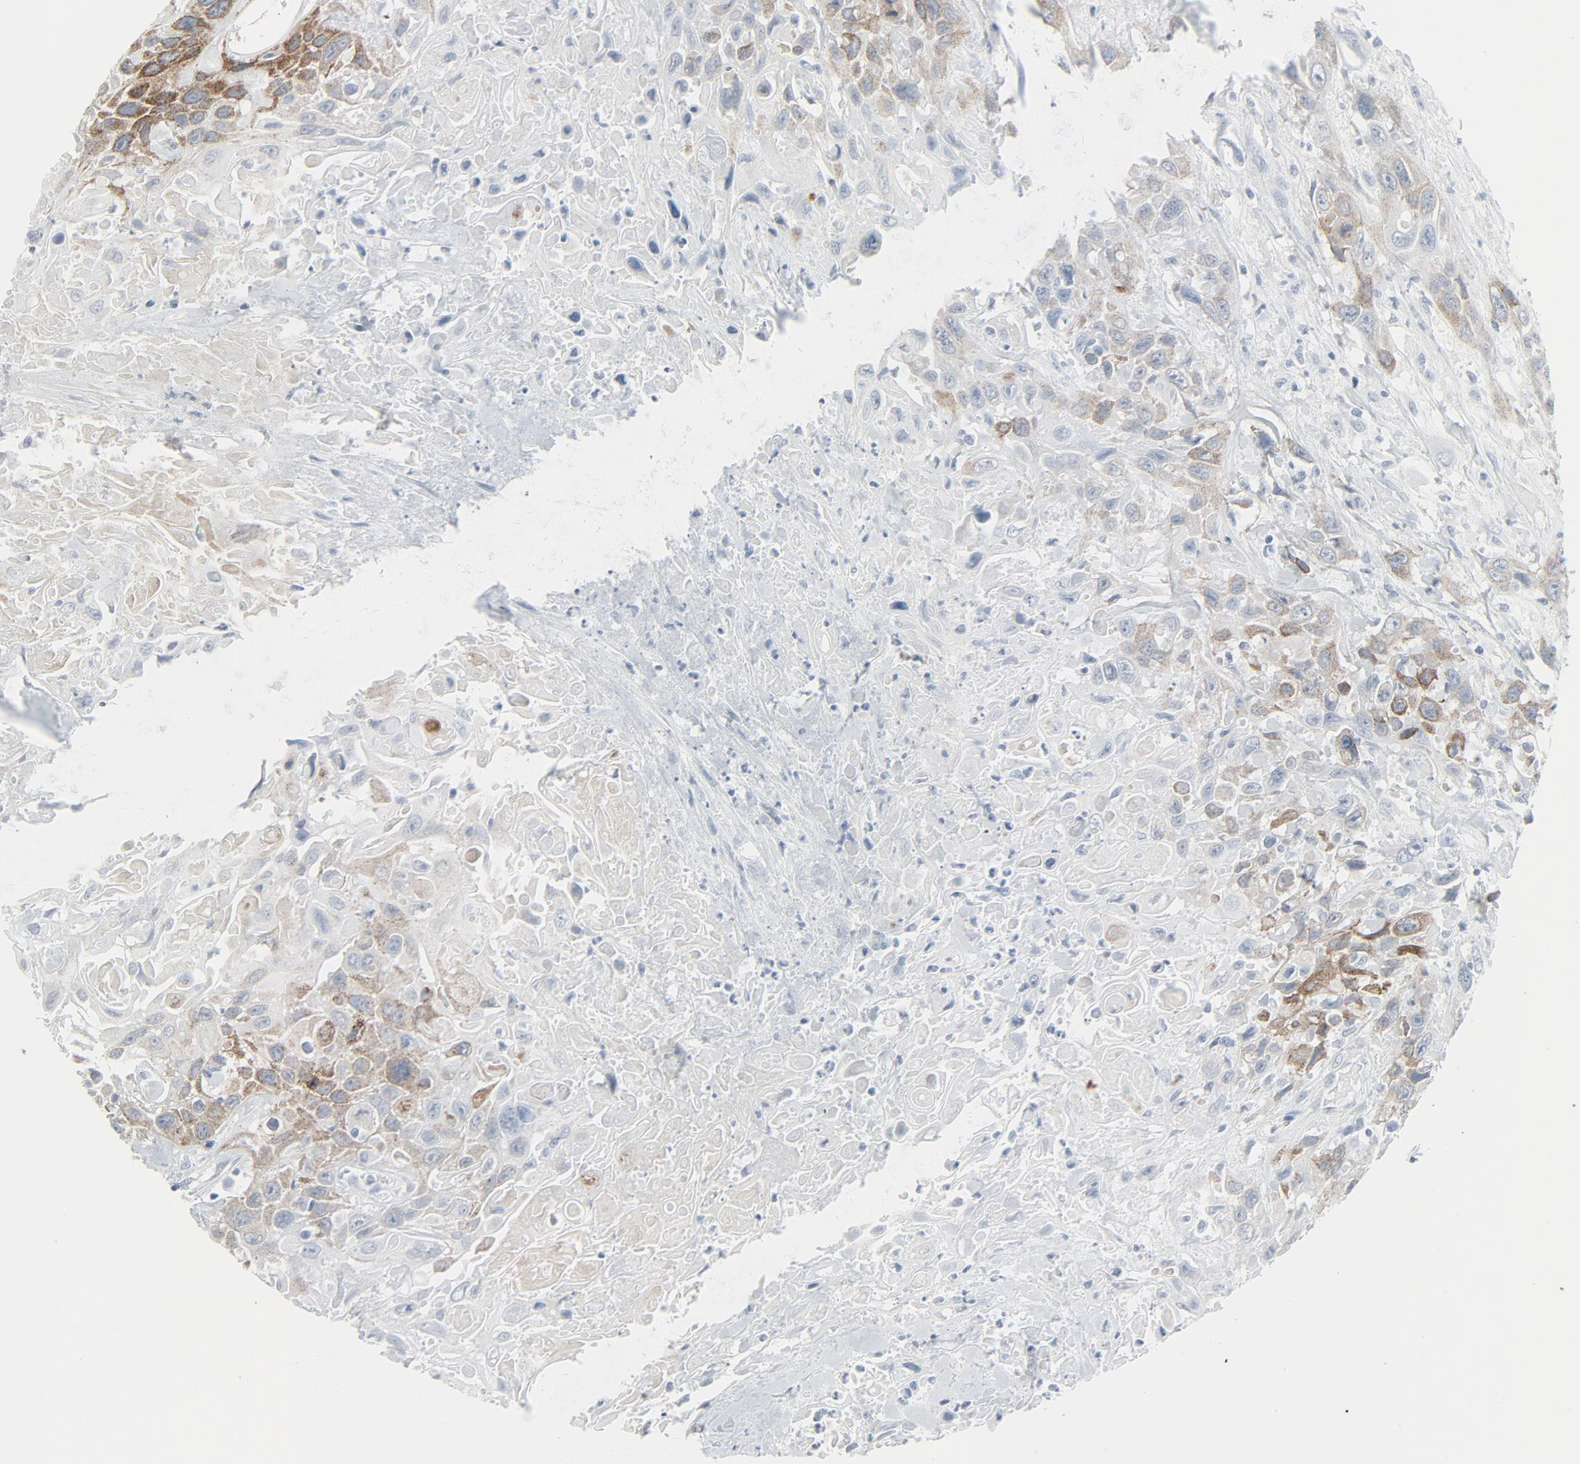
{"staining": {"intensity": "moderate", "quantity": "<25%", "location": "cytoplasmic/membranous"}, "tissue": "urothelial cancer", "cell_type": "Tumor cells", "image_type": "cancer", "snomed": [{"axis": "morphology", "description": "Urothelial carcinoma, High grade"}, {"axis": "topography", "description": "Urinary bladder"}], "caption": "A high-resolution micrograph shows immunohistochemistry staining of urothelial cancer, which shows moderate cytoplasmic/membranous expression in about <25% of tumor cells.", "gene": "FGFR3", "patient": {"sex": "female", "age": 84}}